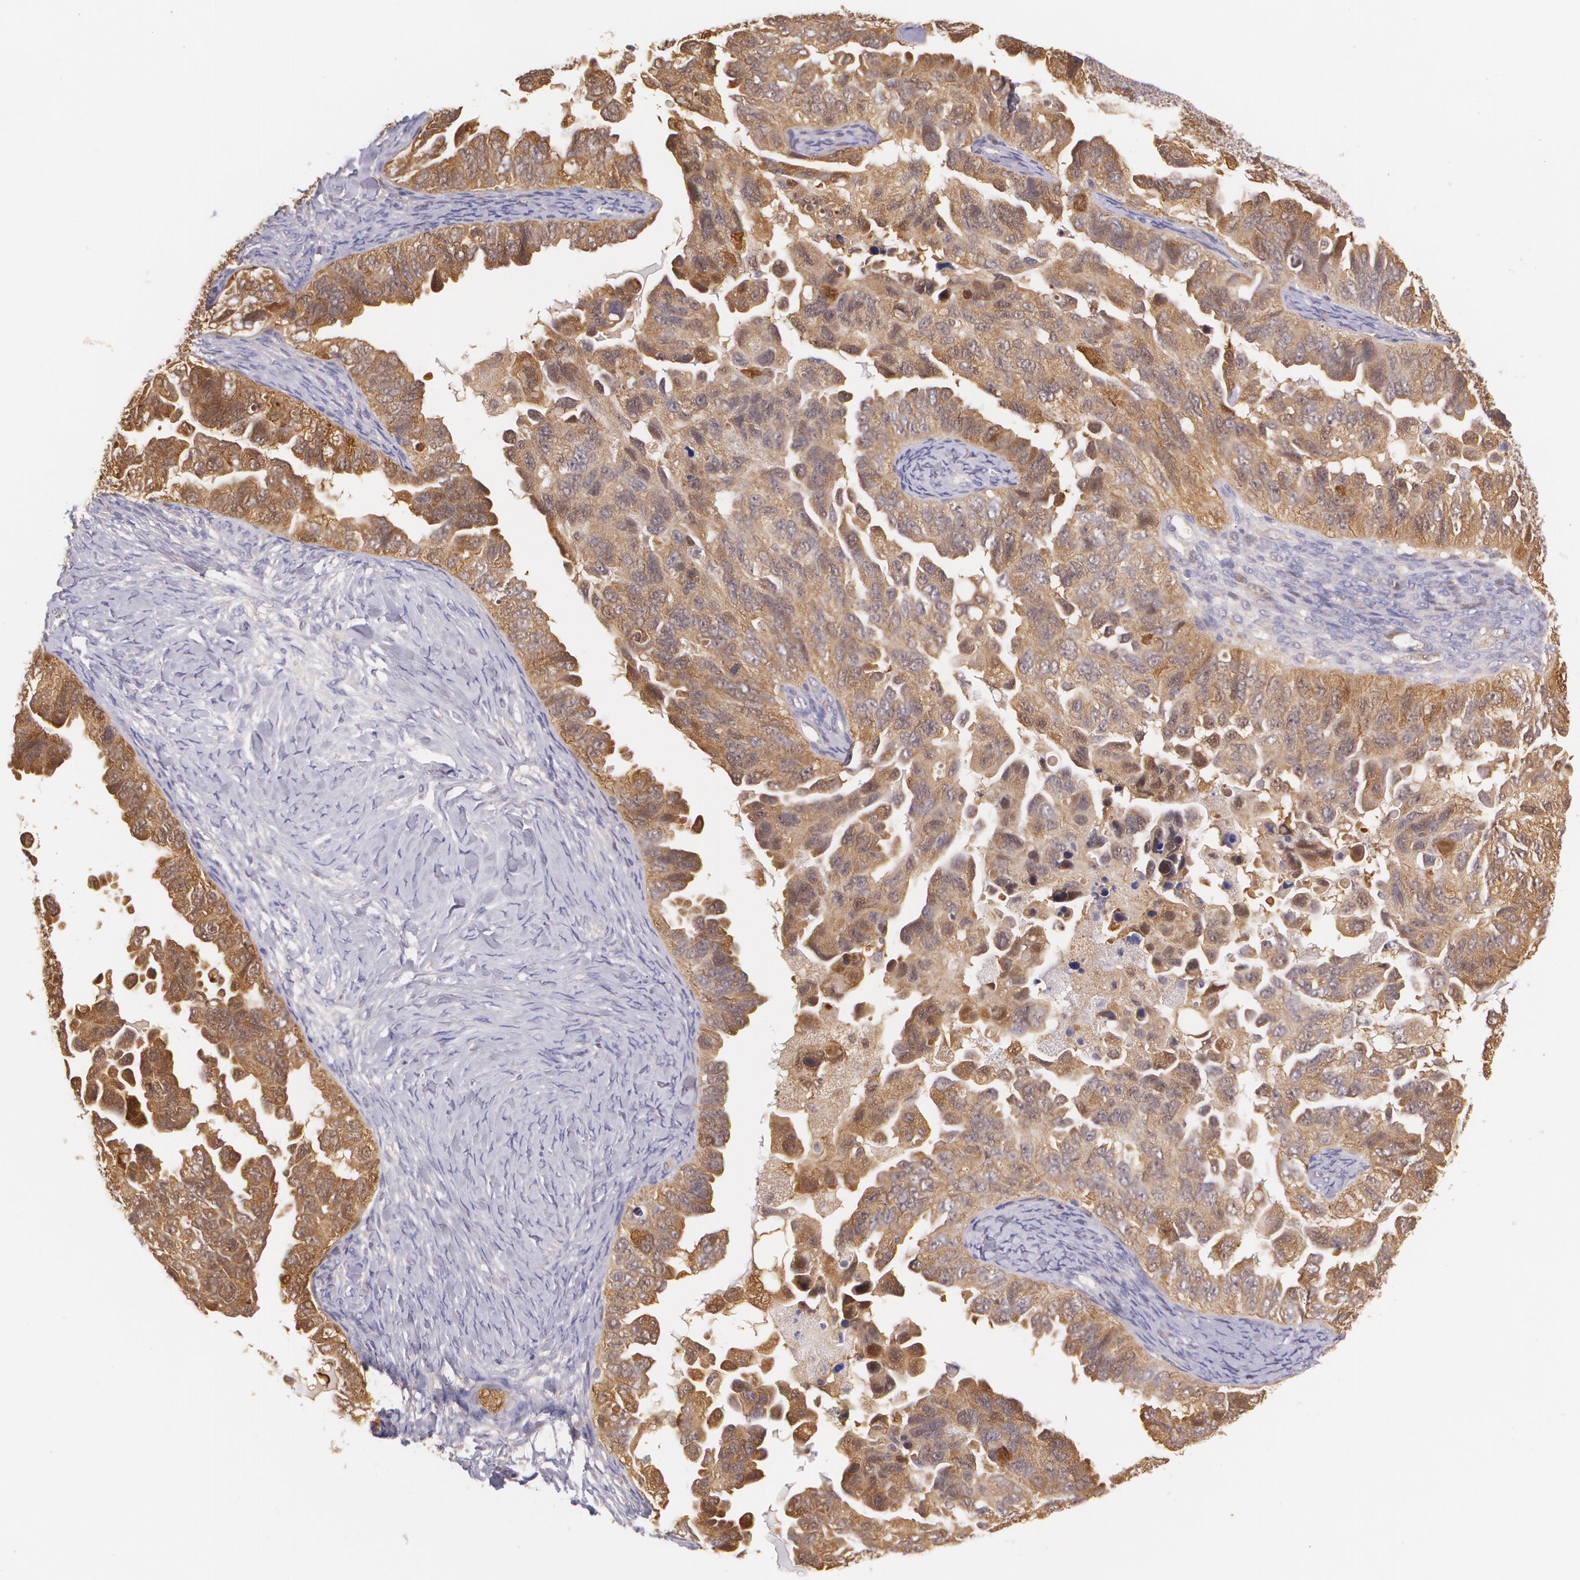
{"staining": {"intensity": "strong", "quantity": ">75%", "location": "cytoplasmic/membranous"}, "tissue": "ovarian cancer", "cell_type": "Tumor cells", "image_type": "cancer", "snomed": [{"axis": "morphology", "description": "Cystadenocarcinoma, serous, NOS"}, {"axis": "topography", "description": "Ovary"}], "caption": "This micrograph displays IHC staining of human ovarian cancer (serous cystadenocarcinoma), with high strong cytoplasmic/membranous staining in about >75% of tumor cells.", "gene": "HSPH1", "patient": {"sex": "female", "age": 82}}